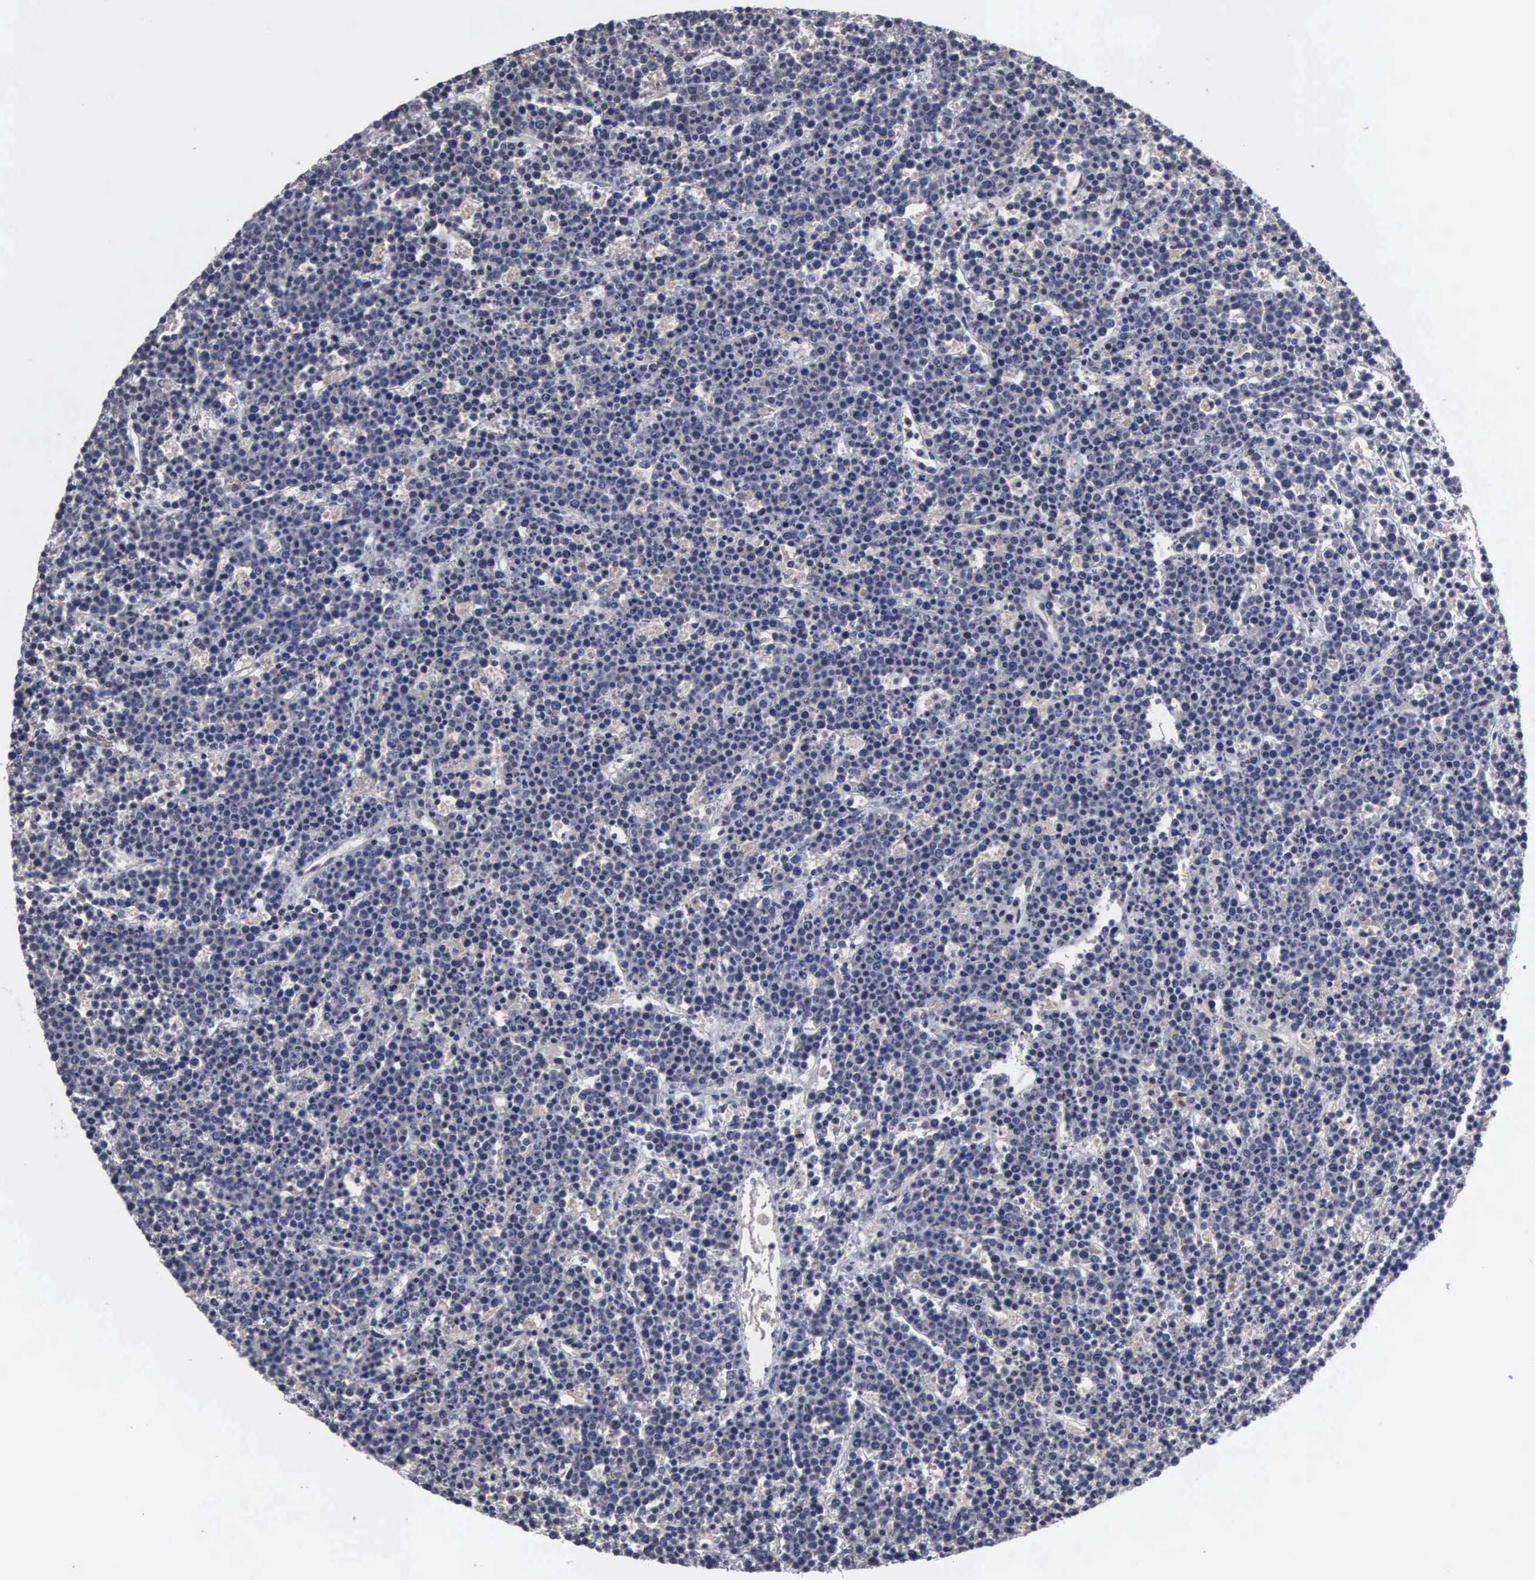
{"staining": {"intensity": "negative", "quantity": "none", "location": "none"}, "tissue": "lymphoma", "cell_type": "Tumor cells", "image_type": "cancer", "snomed": [{"axis": "morphology", "description": "Malignant lymphoma, non-Hodgkin's type, High grade"}, {"axis": "topography", "description": "Ovary"}], "caption": "DAB (3,3'-diaminobenzidine) immunohistochemical staining of human lymphoma reveals no significant staining in tumor cells.", "gene": "TRMT5", "patient": {"sex": "female", "age": 56}}